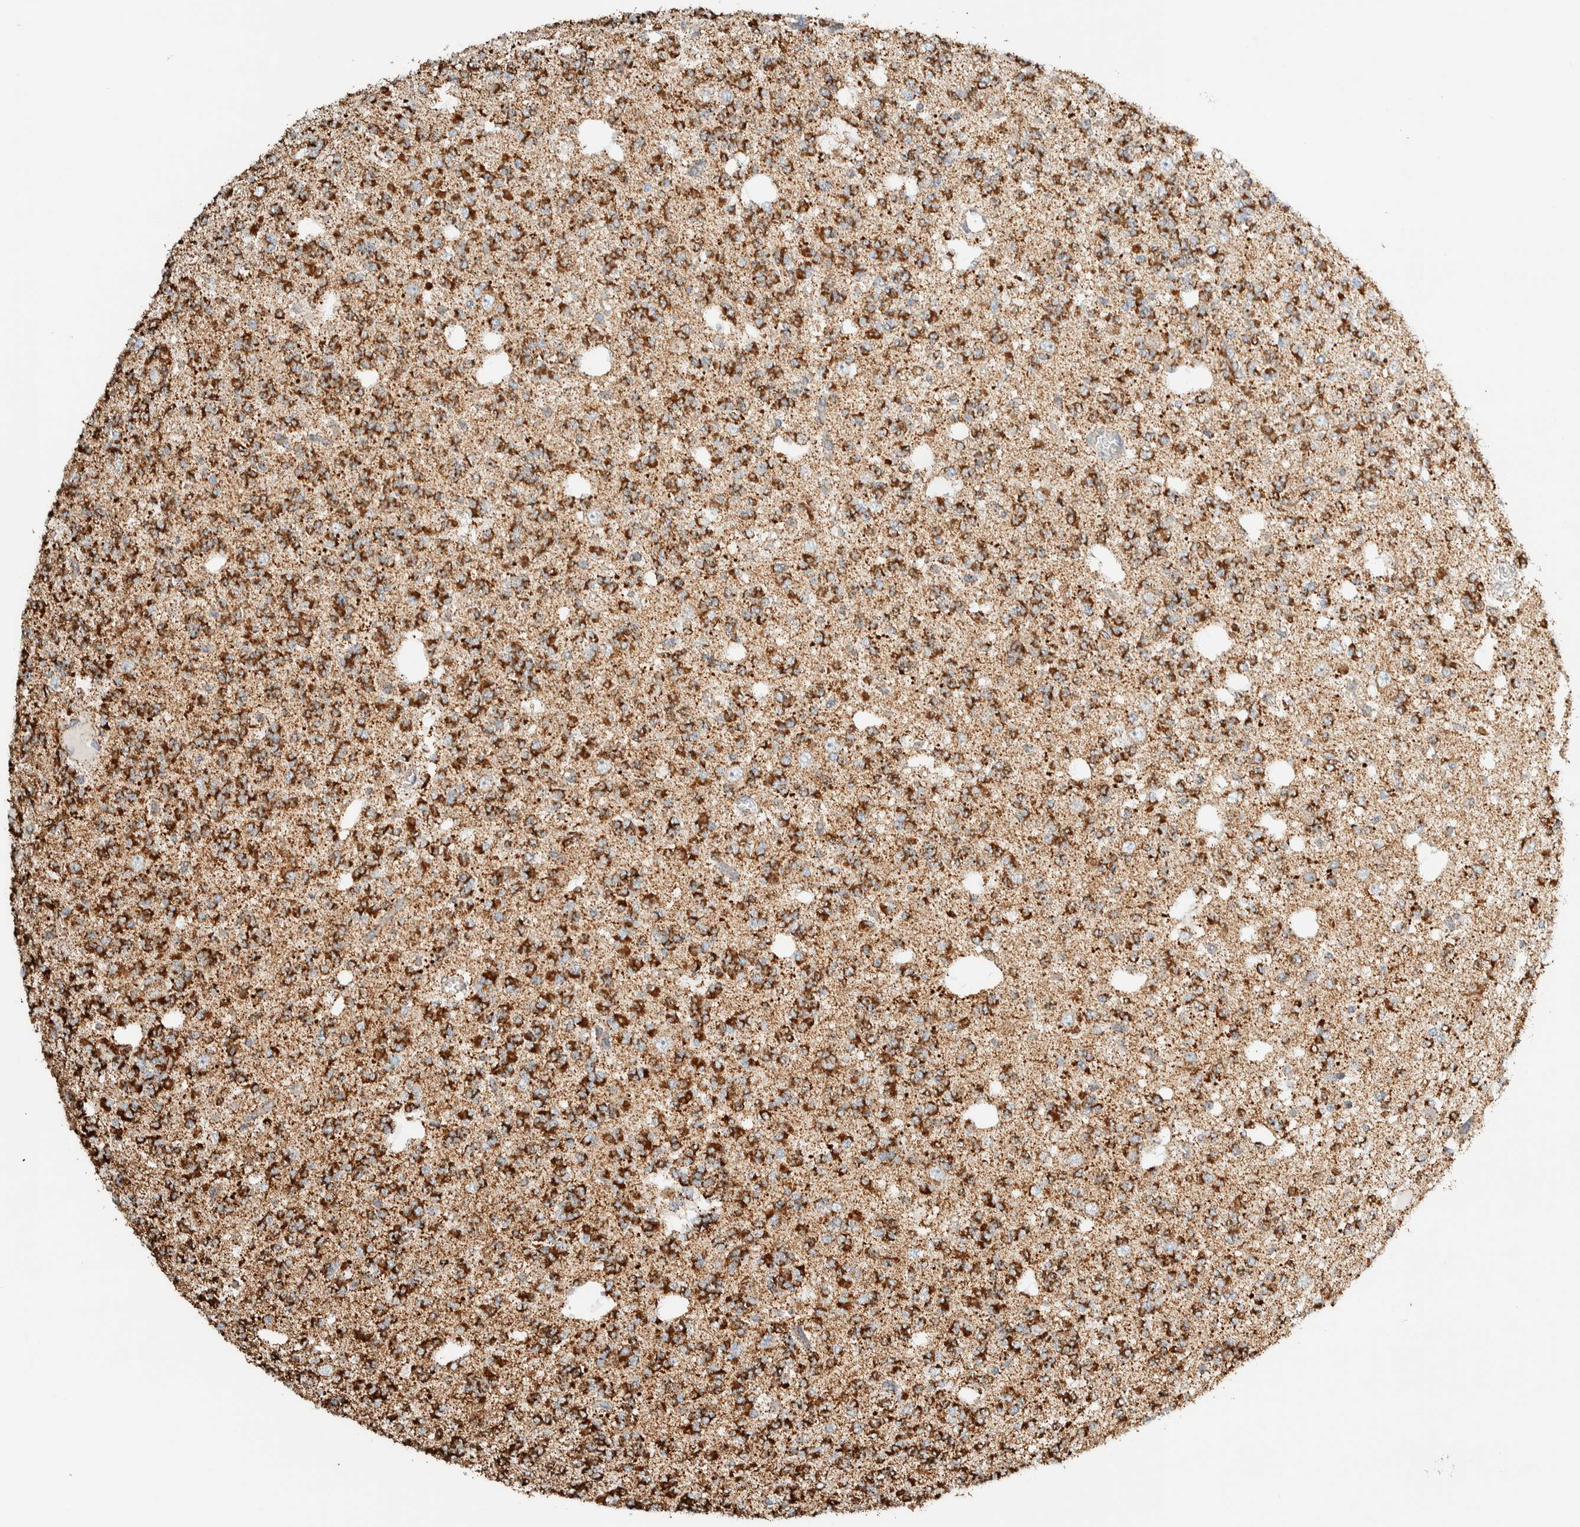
{"staining": {"intensity": "strong", "quantity": ">75%", "location": "cytoplasmic/membranous"}, "tissue": "glioma", "cell_type": "Tumor cells", "image_type": "cancer", "snomed": [{"axis": "morphology", "description": "Glioma, malignant, Low grade"}, {"axis": "topography", "description": "Brain"}], "caption": "Human malignant glioma (low-grade) stained with a protein marker demonstrates strong staining in tumor cells.", "gene": "ZNF454", "patient": {"sex": "male", "age": 38}}